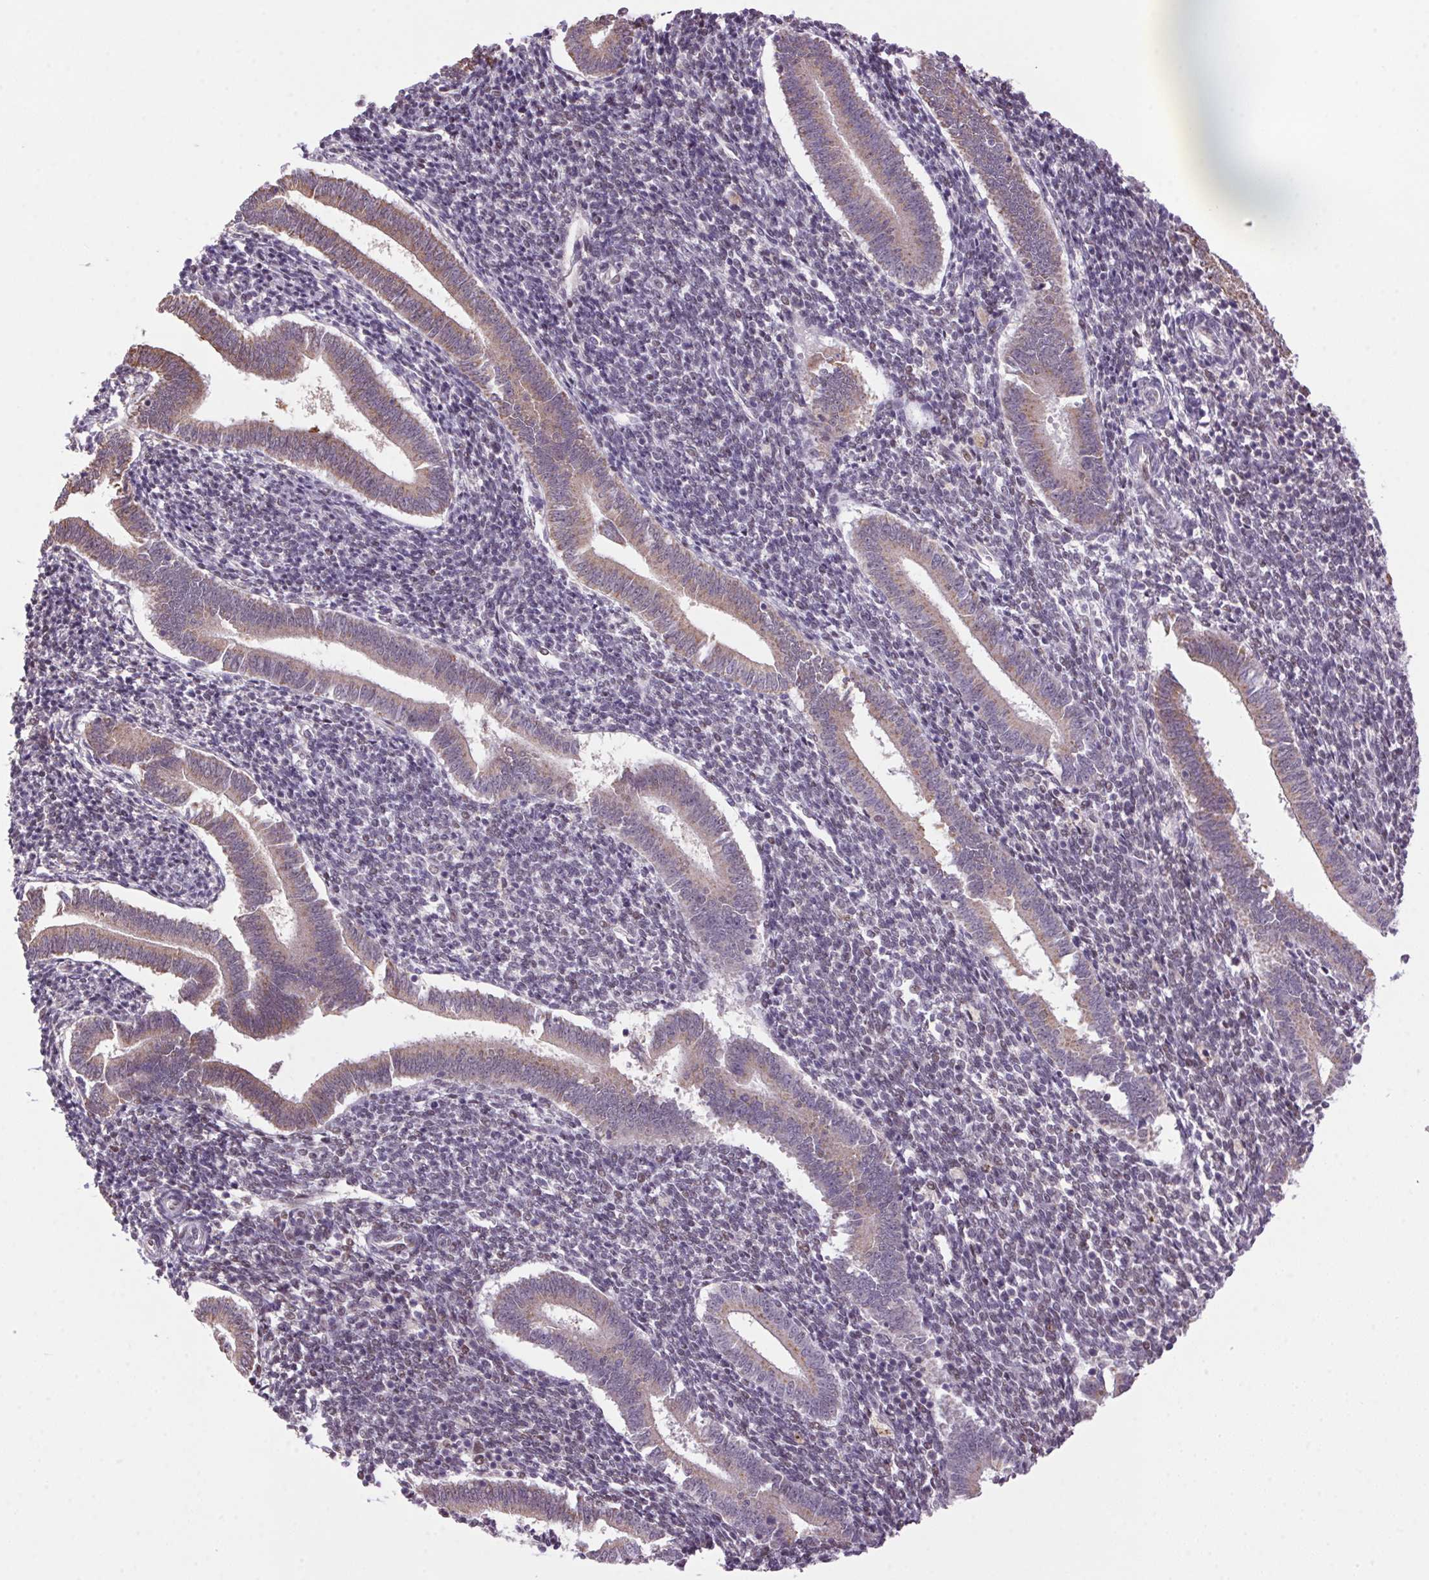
{"staining": {"intensity": "negative", "quantity": "none", "location": "none"}, "tissue": "endometrium", "cell_type": "Cells in endometrial stroma", "image_type": "normal", "snomed": [{"axis": "morphology", "description": "Normal tissue, NOS"}, {"axis": "topography", "description": "Endometrium"}], "caption": "Immunohistochemistry of benign human endometrium reveals no expression in cells in endometrial stroma.", "gene": "AKR1E2", "patient": {"sex": "female", "age": 25}}